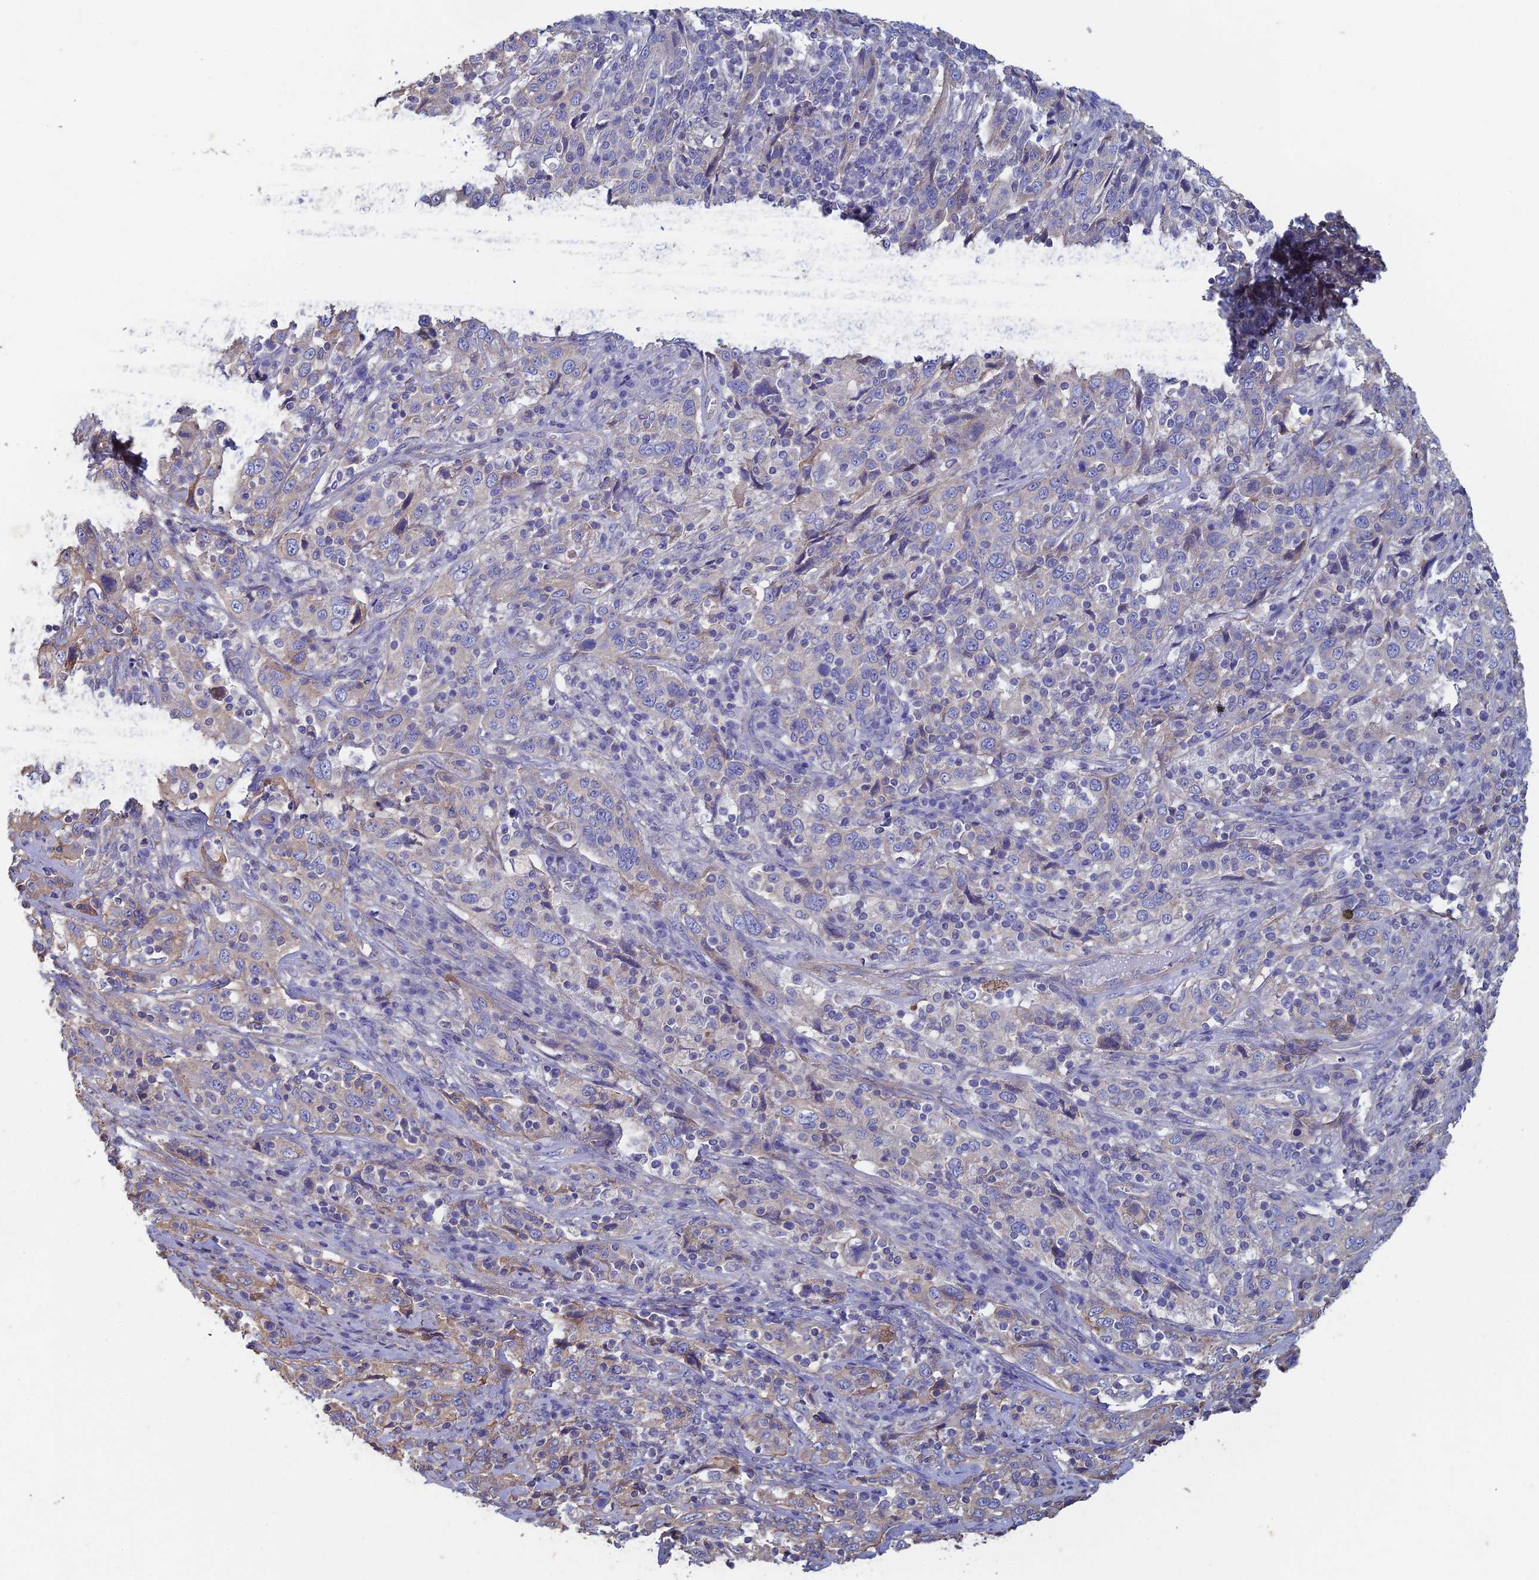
{"staining": {"intensity": "negative", "quantity": "none", "location": "none"}, "tissue": "cervical cancer", "cell_type": "Tumor cells", "image_type": "cancer", "snomed": [{"axis": "morphology", "description": "Squamous cell carcinoma, NOS"}, {"axis": "topography", "description": "Cervix"}], "caption": "DAB immunohistochemical staining of human cervical squamous cell carcinoma reveals no significant expression in tumor cells. Brightfield microscopy of immunohistochemistry (IHC) stained with DAB (brown) and hematoxylin (blue), captured at high magnification.", "gene": "PCDHA5", "patient": {"sex": "female", "age": 46}}